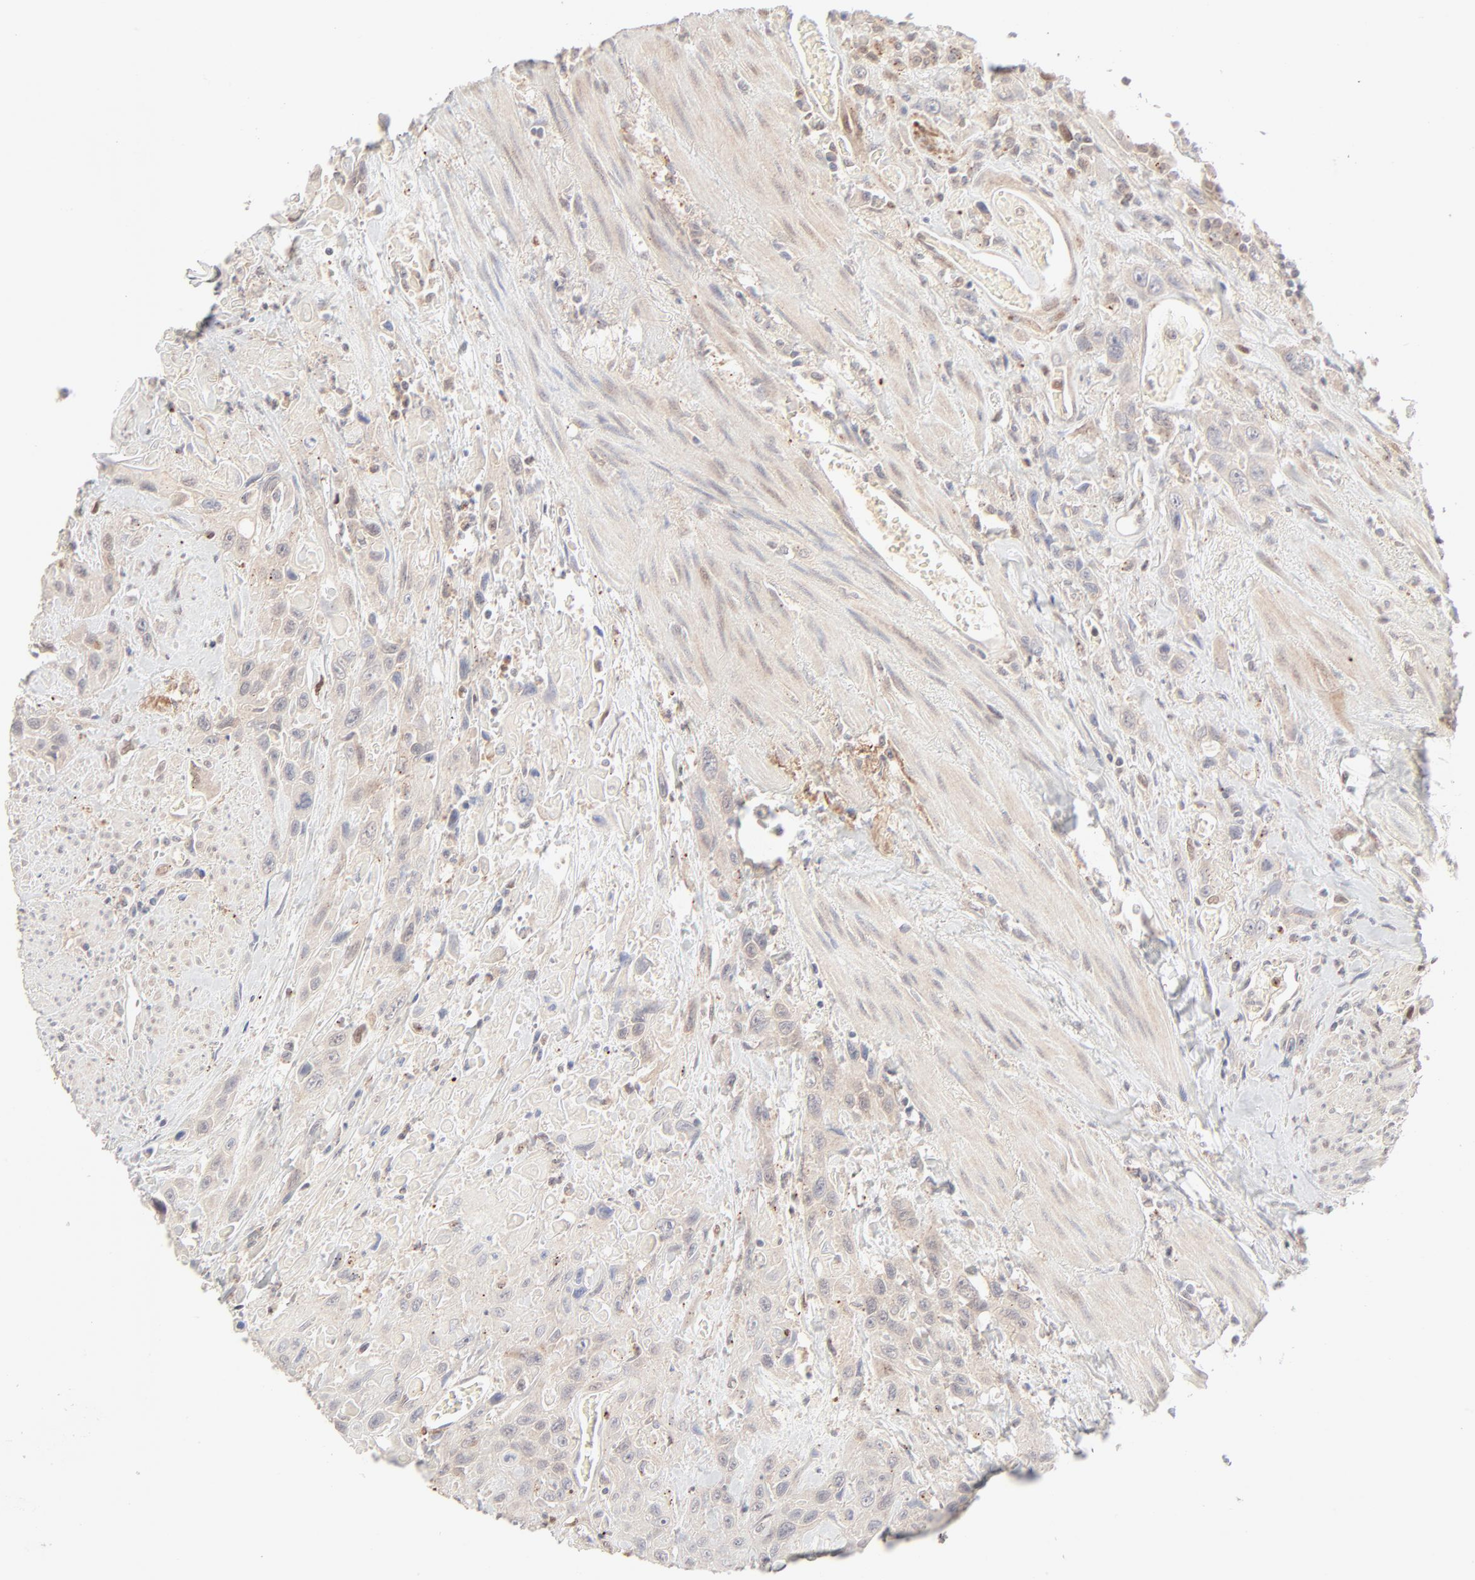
{"staining": {"intensity": "weak", "quantity": "25%-75%", "location": "cytoplasmic/membranous"}, "tissue": "urothelial cancer", "cell_type": "Tumor cells", "image_type": "cancer", "snomed": [{"axis": "morphology", "description": "Urothelial carcinoma, High grade"}, {"axis": "topography", "description": "Urinary bladder"}], "caption": "Urothelial carcinoma (high-grade) was stained to show a protein in brown. There is low levels of weak cytoplasmic/membranous positivity in about 25%-75% of tumor cells.", "gene": "LGALS2", "patient": {"sex": "female", "age": 84}}